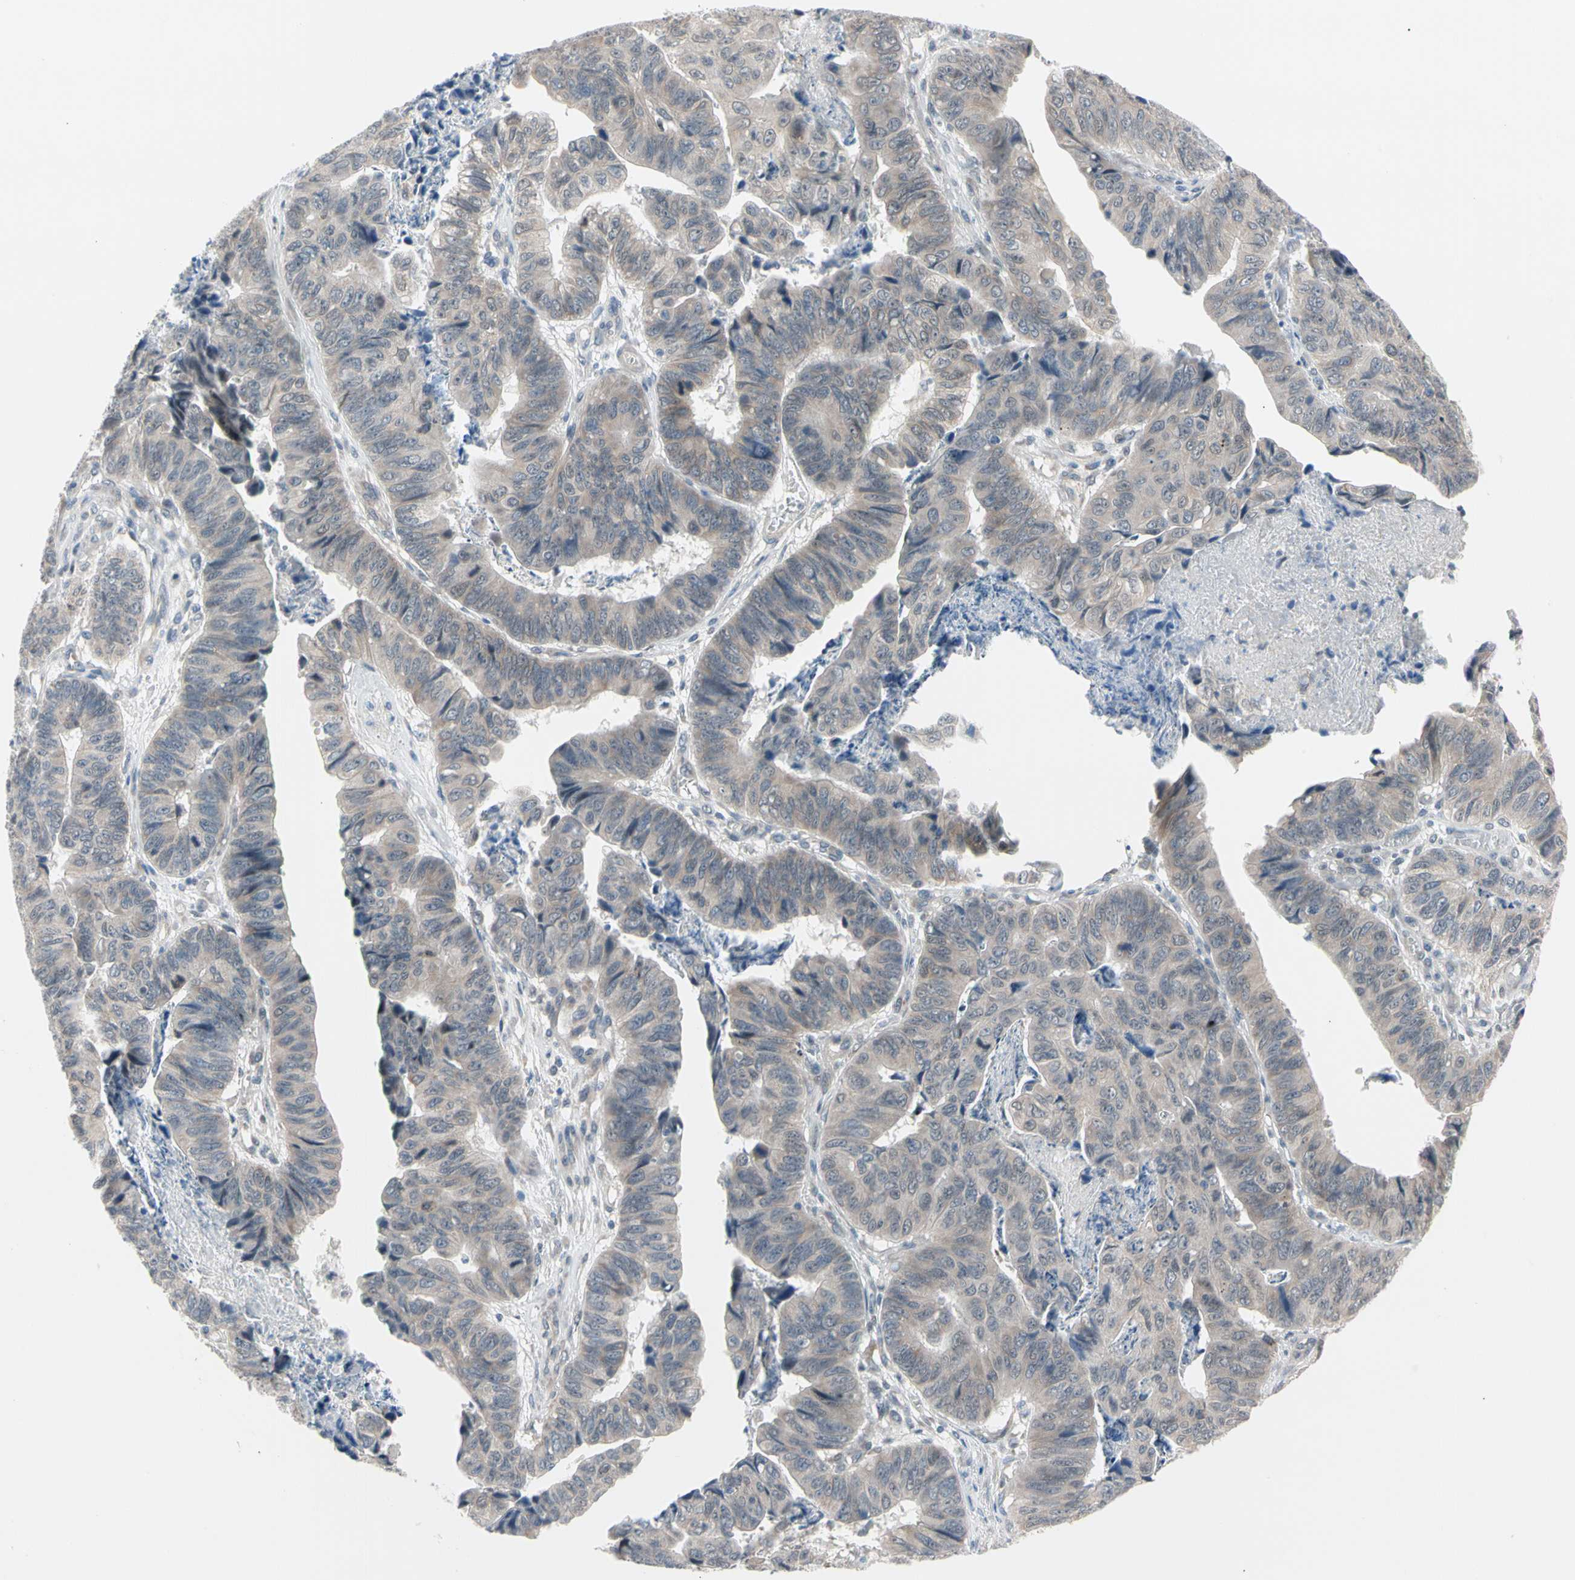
{"staining": {"intensity": "weak", "quantity": ">75%", "location": "cytoplasmic/membranous"}, "tissue": "stomach cancer", "cell_type": "Tumor cells", "image_type": "cancer", "snomed": [{"axis": "morphology", "description": "Adenocarcinoma, NOS"}, {"axis": "topography", "description": "Stomach, lower"}], "caption": "Immunohistochemical staining of human adenocarcinoma (stomach) exhibits low levels of weak cytoplasmic/membranous protein positivity in about >75% of tumor cells. Nuclei are stained in blue.", "gene": "MARK1", "patient": {"sex": "male", "age": 77}}